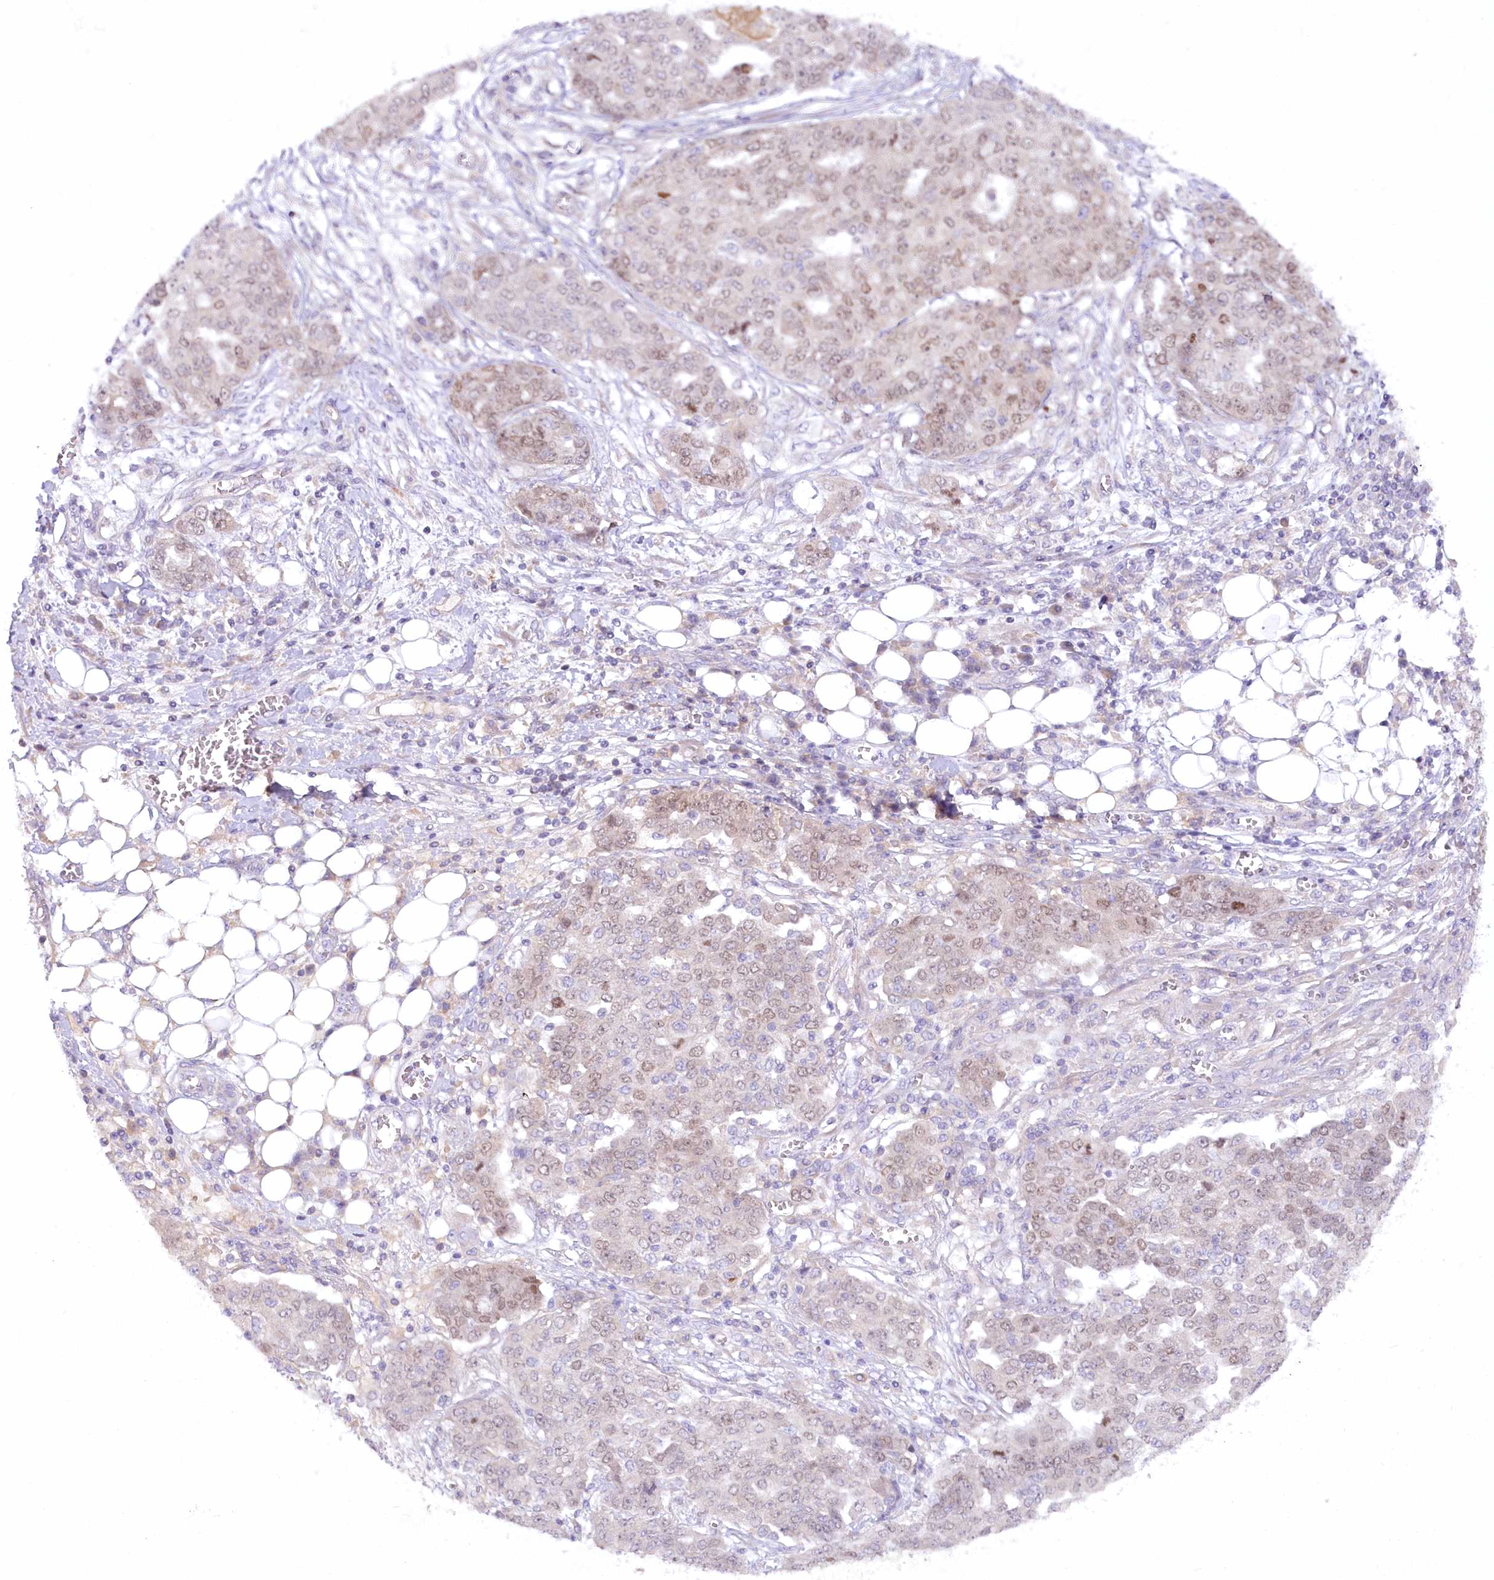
{"staining": {"intensity": "weak", "quantity": "25%-75%", "location": "nuclear"}, "tissue": "ovarian cancer", "cell_type": "Tumor cells", "image_type": "cancer", "snomed": [{"axis": "morphology", "description": "Cystadenocarcinoma, serous, NOS"}, {"axis": "topography", "description": "Soft tissue"}, {"axis": "topography", "description": "Ovary"}], "caption": "Weak nuclear expression is identified in about 25%-75% of tumor cells in serous cystadenocarcinoma (ovarian).", "gene": "EFHC2", "patient": {"sex": "female", "age": 57}}